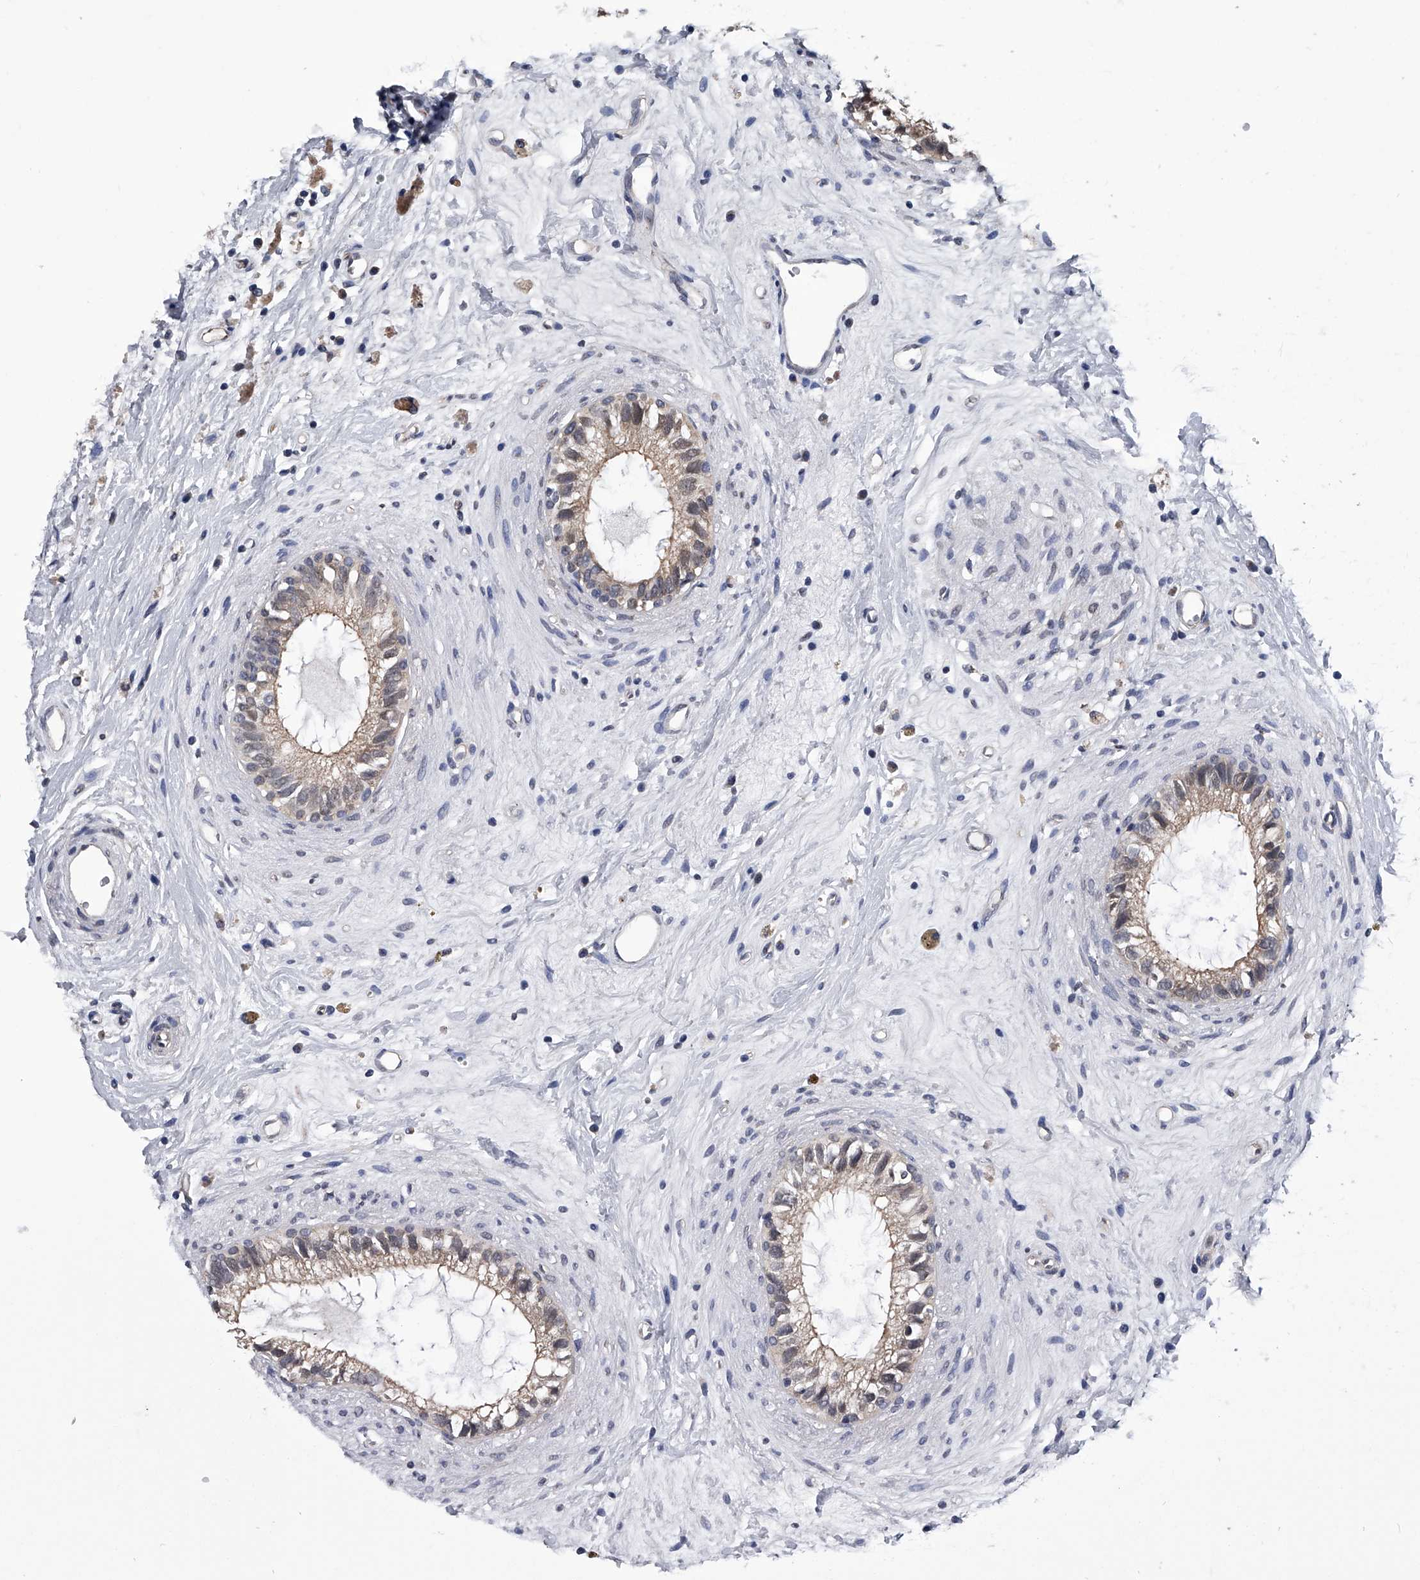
{"staining": {"intensity": "weak", "quantity": ">75%", "location": "cytoplasmic/membranous,nuclear"}, "tissue": "epididymis", "cell_type": "Glandular cells", "image_type": "normal", "snomed": [{"axis": "morphology", "description": "Normal tissue, NOS"}, {"axis": "topography", "description": "Epididymis"}], "caption": "Epididymis was stained to show a protein in brown. There is low levels of weak cytoplasmic/membranous,nuclear positivity in approximately >75% of glandular cells. (DAB IHC with brightfield microscopy, high magnification).", "gene": "ZNF76", "patient": {"sex": "male", "age": 80}}